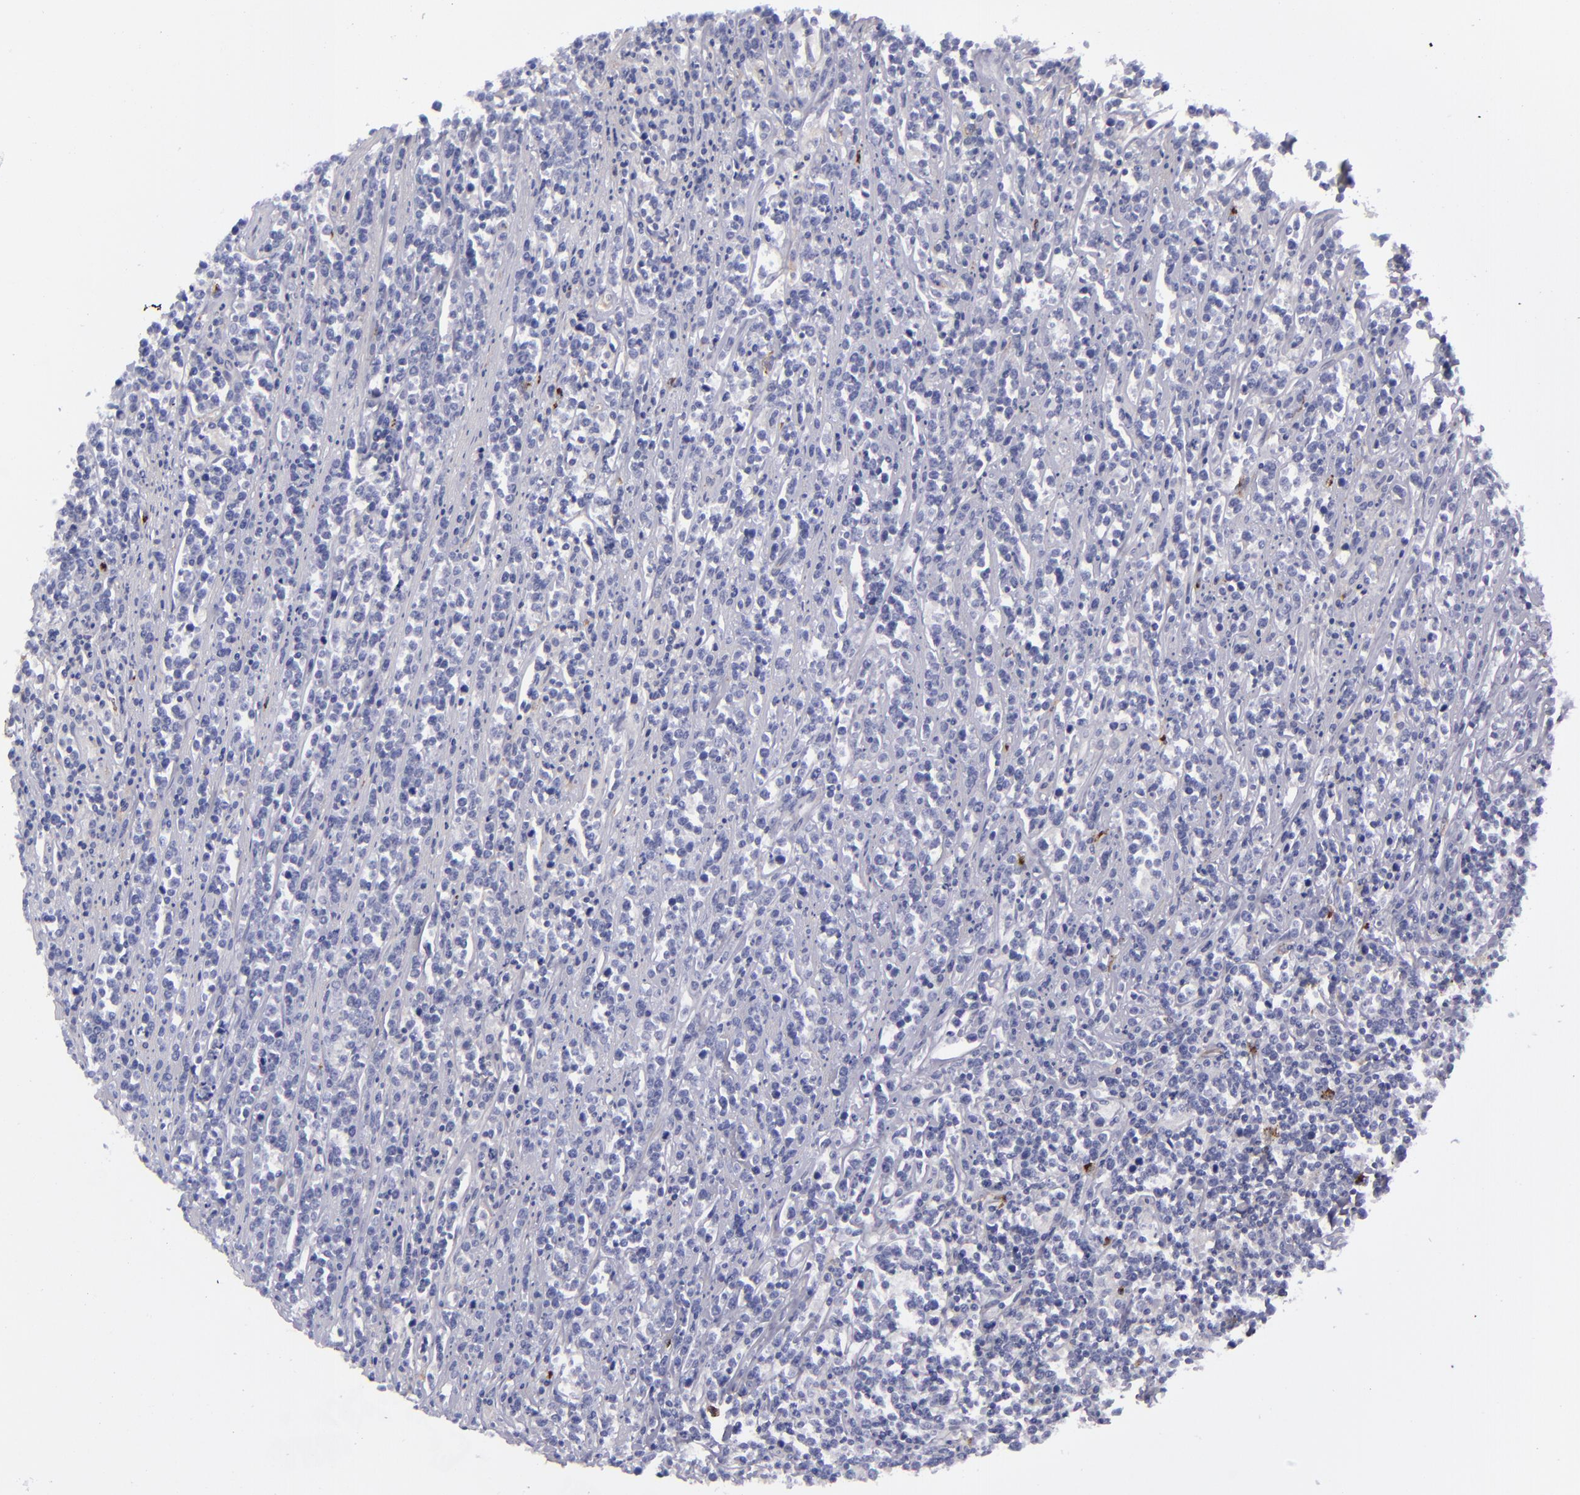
{"staining": {"intensity": "negative", "quantity": "none", "location": "none"}, "tissue": "lymphoma", "cell_type": "Tumor cells", "image_type": "cancer", "snomed": [{"axis": "morphology", "description": "Malignant lymphoma, non-Hodgkin's type, High grade"}, {"axis": "topography", "description": "Small intestine"}, {"axis": "topography", "description": "Colon"}], "caption": "Immunohistochemistry micrograph of neoplastic tissue: human lymphoma stained with DAB (3,3'-diaminobenzidine) reveals no significant protein expression in tumor cells.", "gene": "ANPEP", "patient": {"sex": "male", "age": 8}}